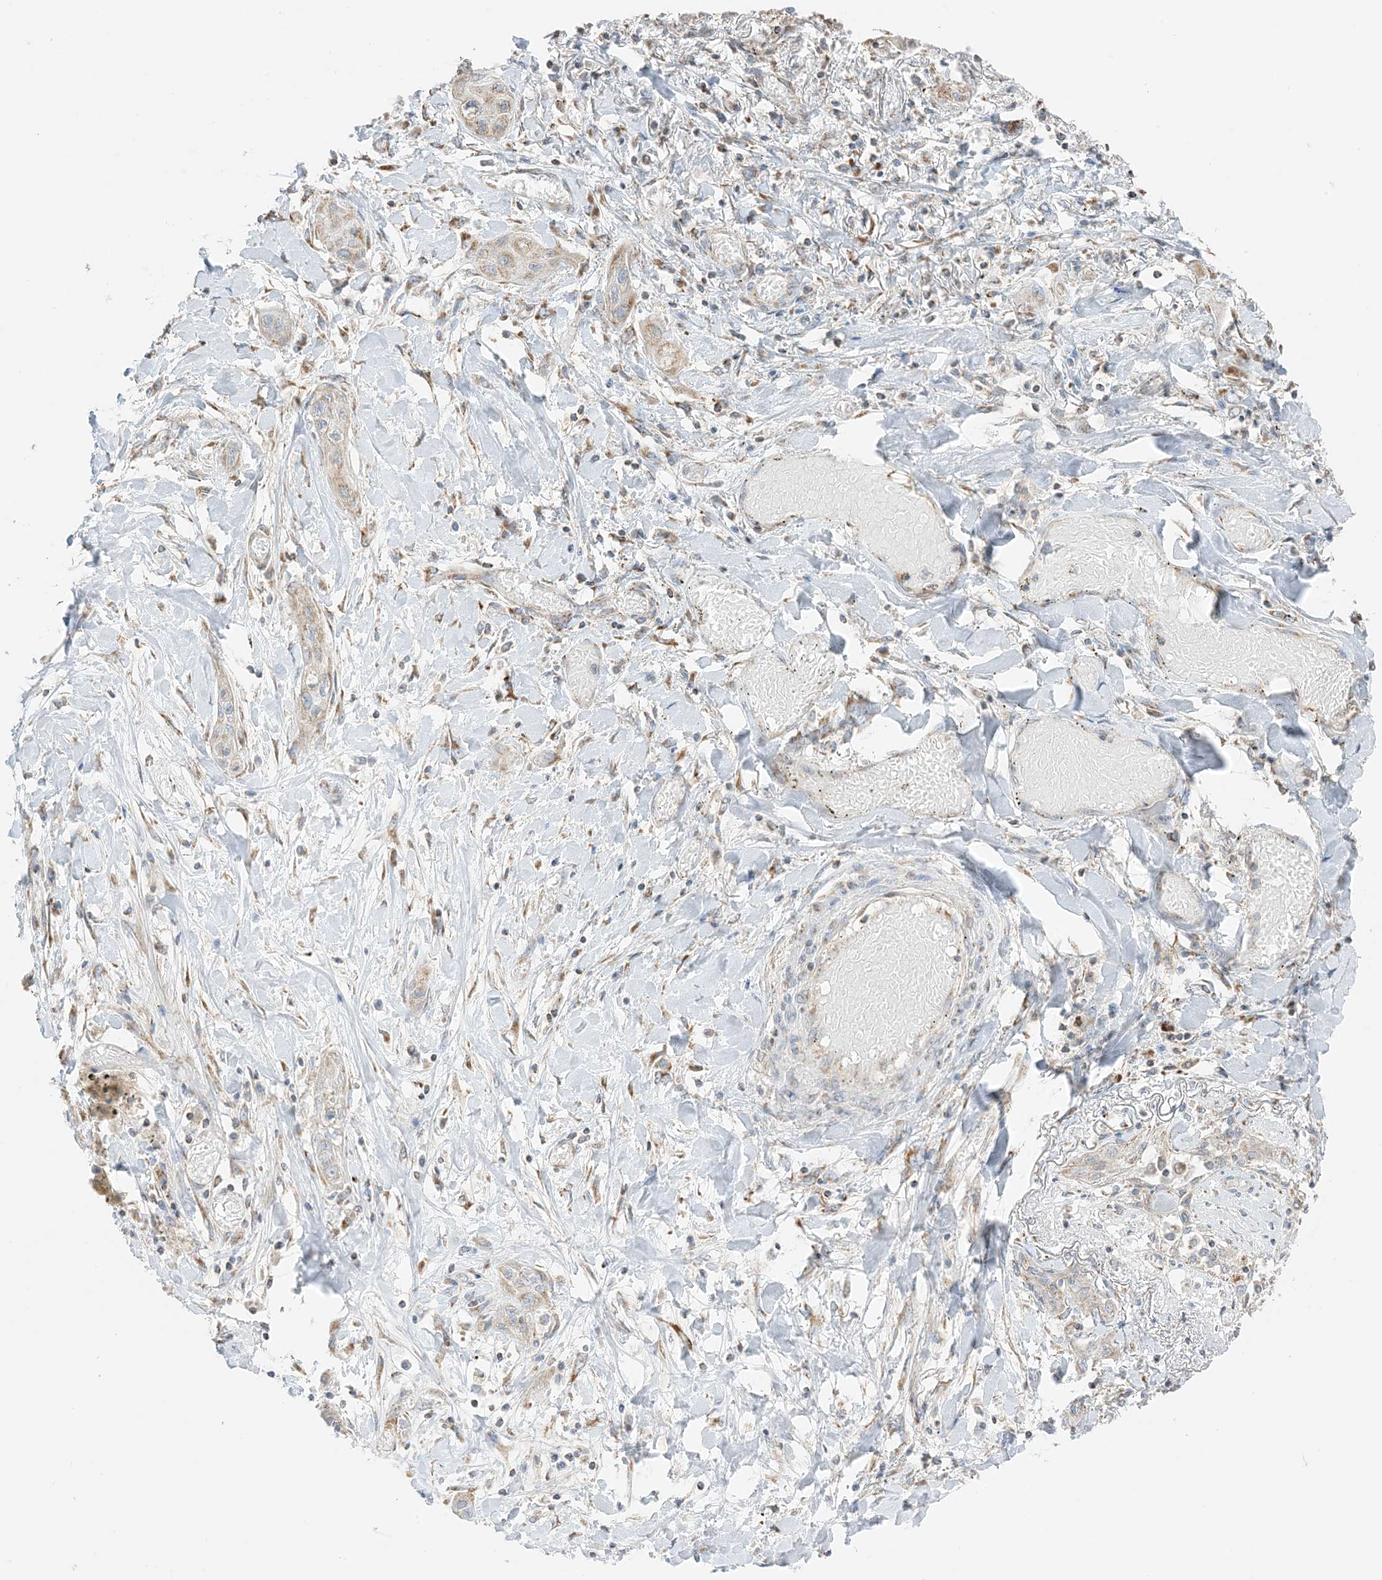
{"staining": {"intensity": "moderate", "quantity": "<25%", "location": "cytoplasmic/membranous"}, "tissue": "lung cancer", "cell_type": "Tumor cells", "image_type": "cancer", "snomed": [{"axis": "morphology", "description": "Squamous cell carcinoma, NOS"}, {"axis": "topography", "description": "Lung"}], "caption": "The micrograph shows a brown stain indicating the presence of a protein in the cytoplasmic/membranous of tumor cells in squamous cell carcinoma (lung). Nuclei are stained in blue.", "gene": "SLC25A12", "patient": {"sex": "female", "age": 47}}